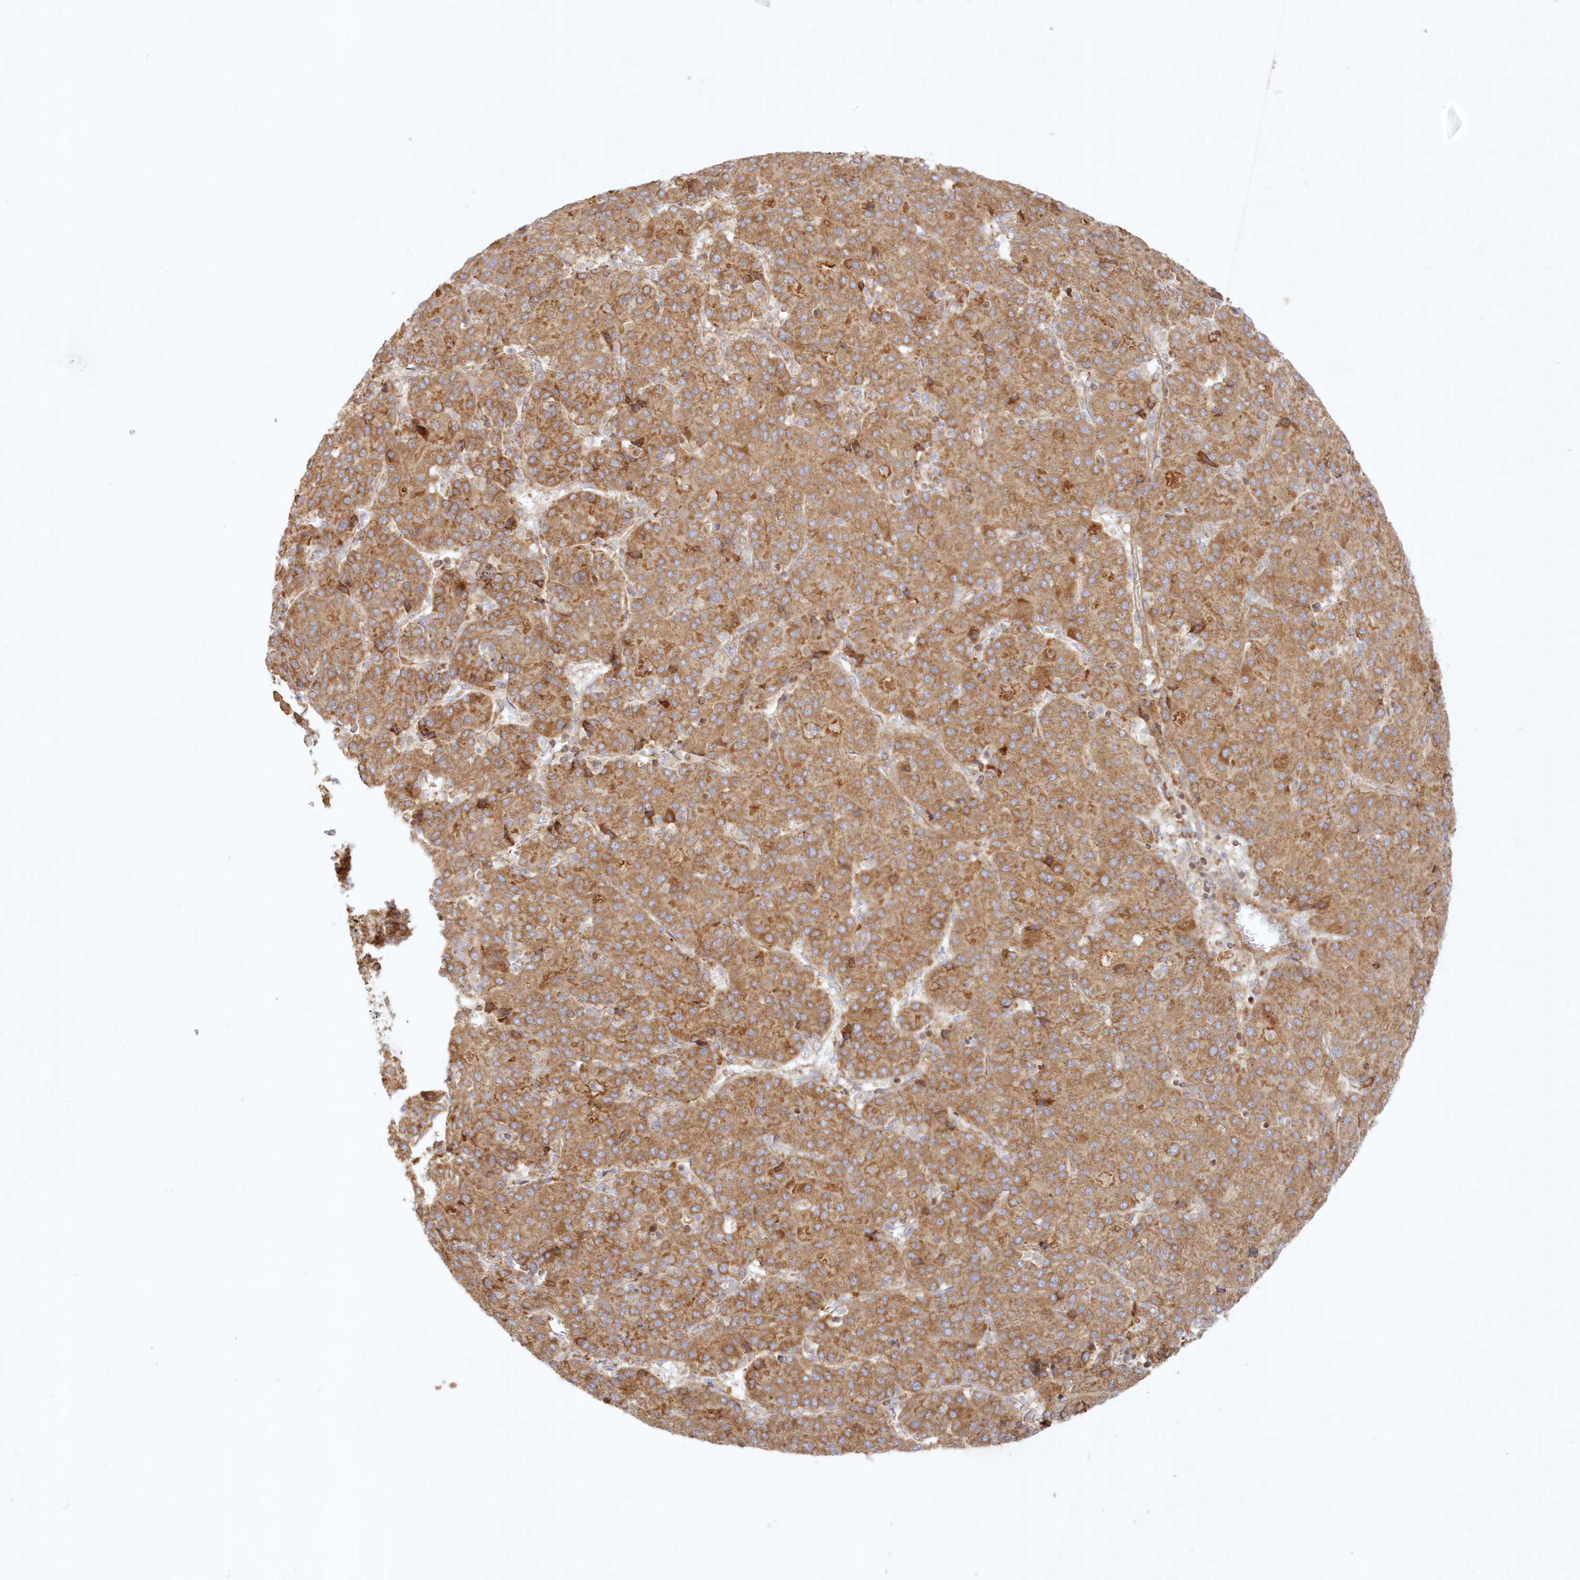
{"staining": {"intensity": "moderate", "quantity": ">75%", "location": "cytoplasmic/membranous"}, "tissue": "liver cancer", "cell_type": "Tumor cells", "image_type": "cancer", "snomed": [{"axis": "morphology", "description": "Carcinoma, Hepatocellular, NOS"}, {"axis": "topography", "description": "Liver"}], "caption": "DAB immunohistochemical staining of hepatocellular carcinoma (liver) exhibits moderate cytoplasmic/membranous protein staining in about >75% of tumor cells.", "gene": "KIAA0232", "patient": {"sex": "male", "age": 65}}